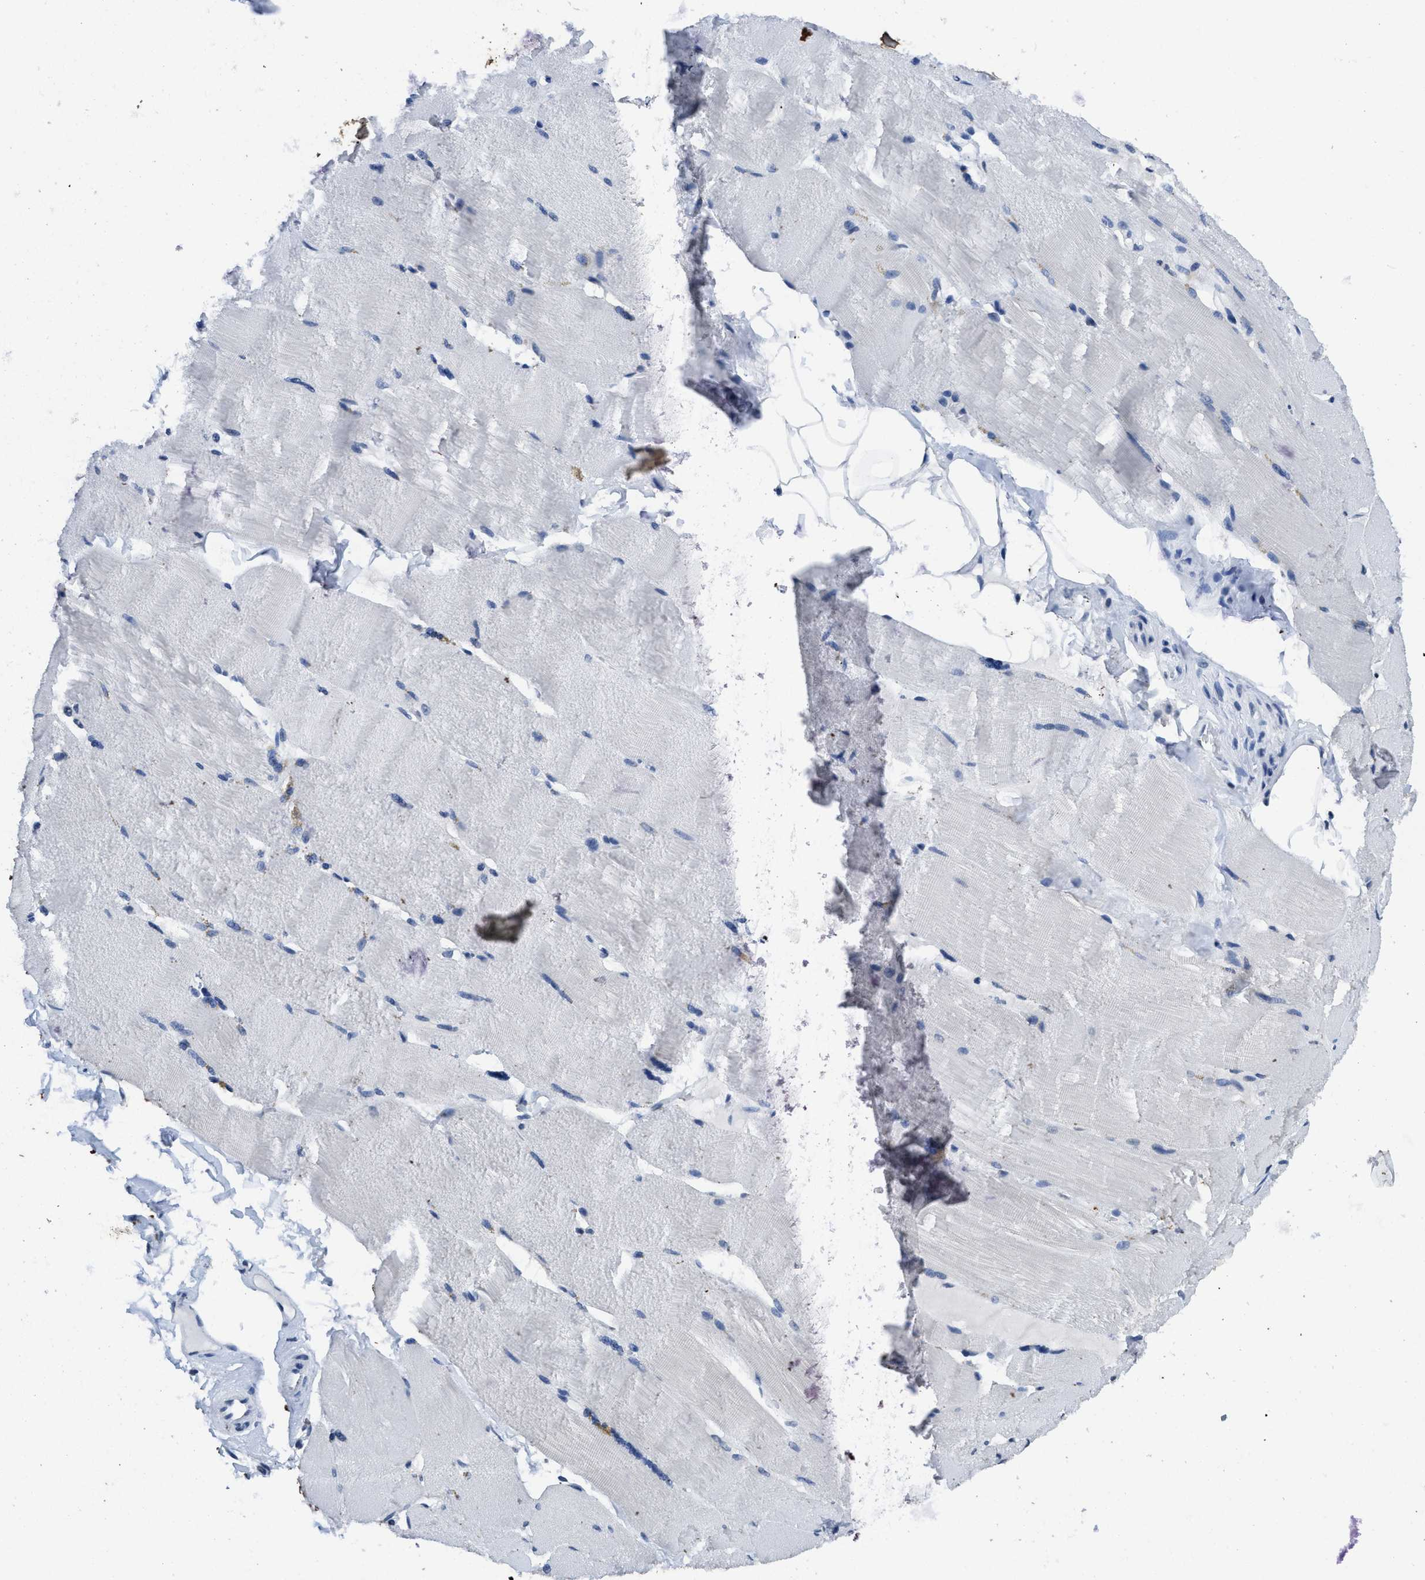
{"staining": {"intensity": "negative", "quantity": "none", "location": "none"}, "tissue": "skeletal muscle", "cell_type": "Myocytes", "image_type": "normal", "snomed": [{"axis": "morphology", "description": "Normal tissue, NOS"}, {"axis": "topography", "description": "Skin"}, {"axis": "topography", "description": "Skeletal muscle"}], "caption": "High power microscopy image of an immunohistochemistry photomicrograph of benign skeletal muscle, revealing no significant positivity in myocytes. The staining was performed using DAB to visualize the protein expression in brown, while the nuclei were stained in blue with hematoxylin (Magnification: 20x).", "gene": "ITGA2B", "patient": {"sex": "male", "age": 83}}